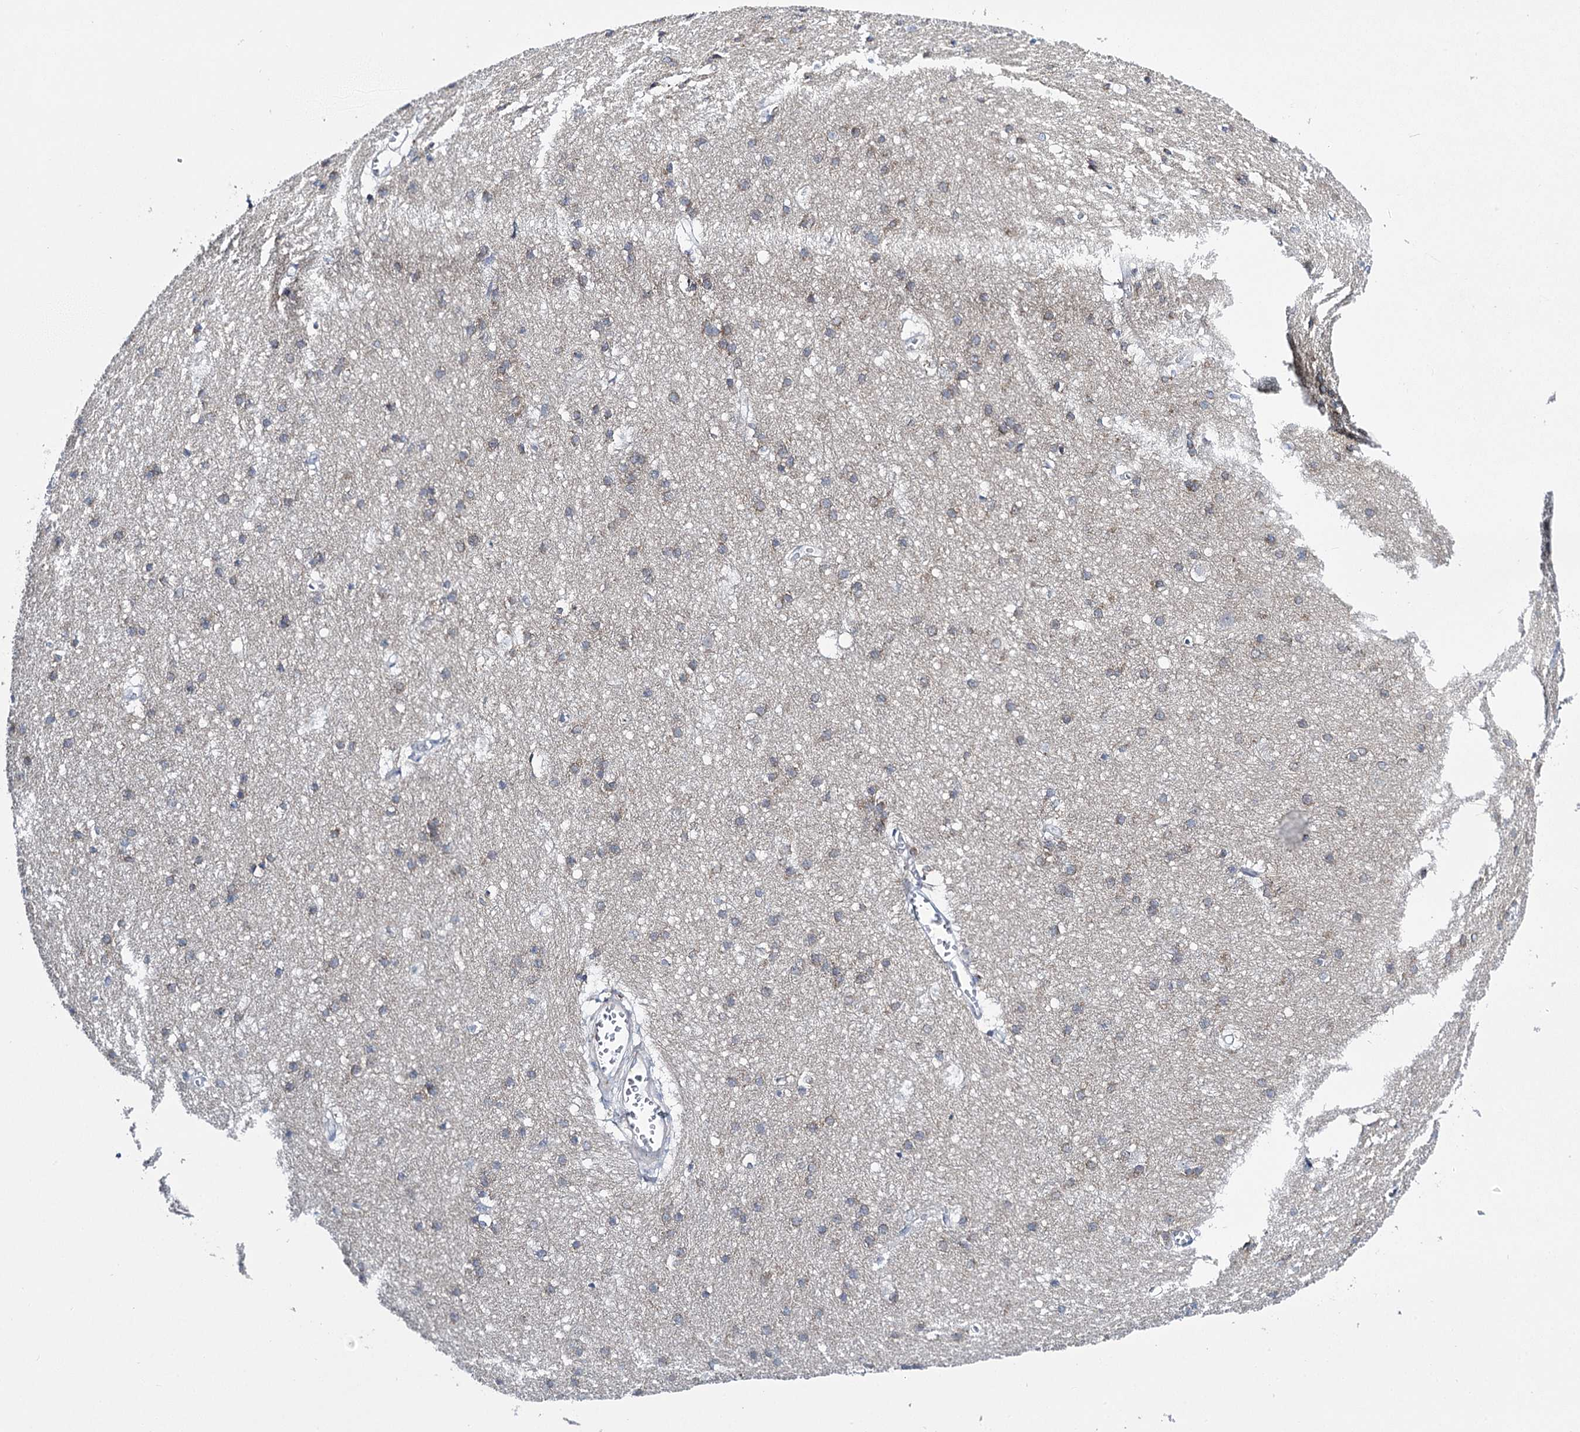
{"staining": {"intensity": "negative", "quantity": "none", "location": "none"}, "tissue": "cerebral cortex", "cell_type": "Endothelial cells", "image_type": "normal", "snomed": [{"axis": "morphology", "description": "Normal tissue, NOS"}, {"axis": "topography", "description": "Cerebral cortex"}], "caption": "IHC of unremarkable cerebral cortex reveals no expression in endothelial cells. (DAB (3,3'-diaminobenzidine) immunohistochemistry (IHC) with hematoxylin counter stain).", "gene": "CCDC88A", "patient": {"sex": "male", "age": 54}}